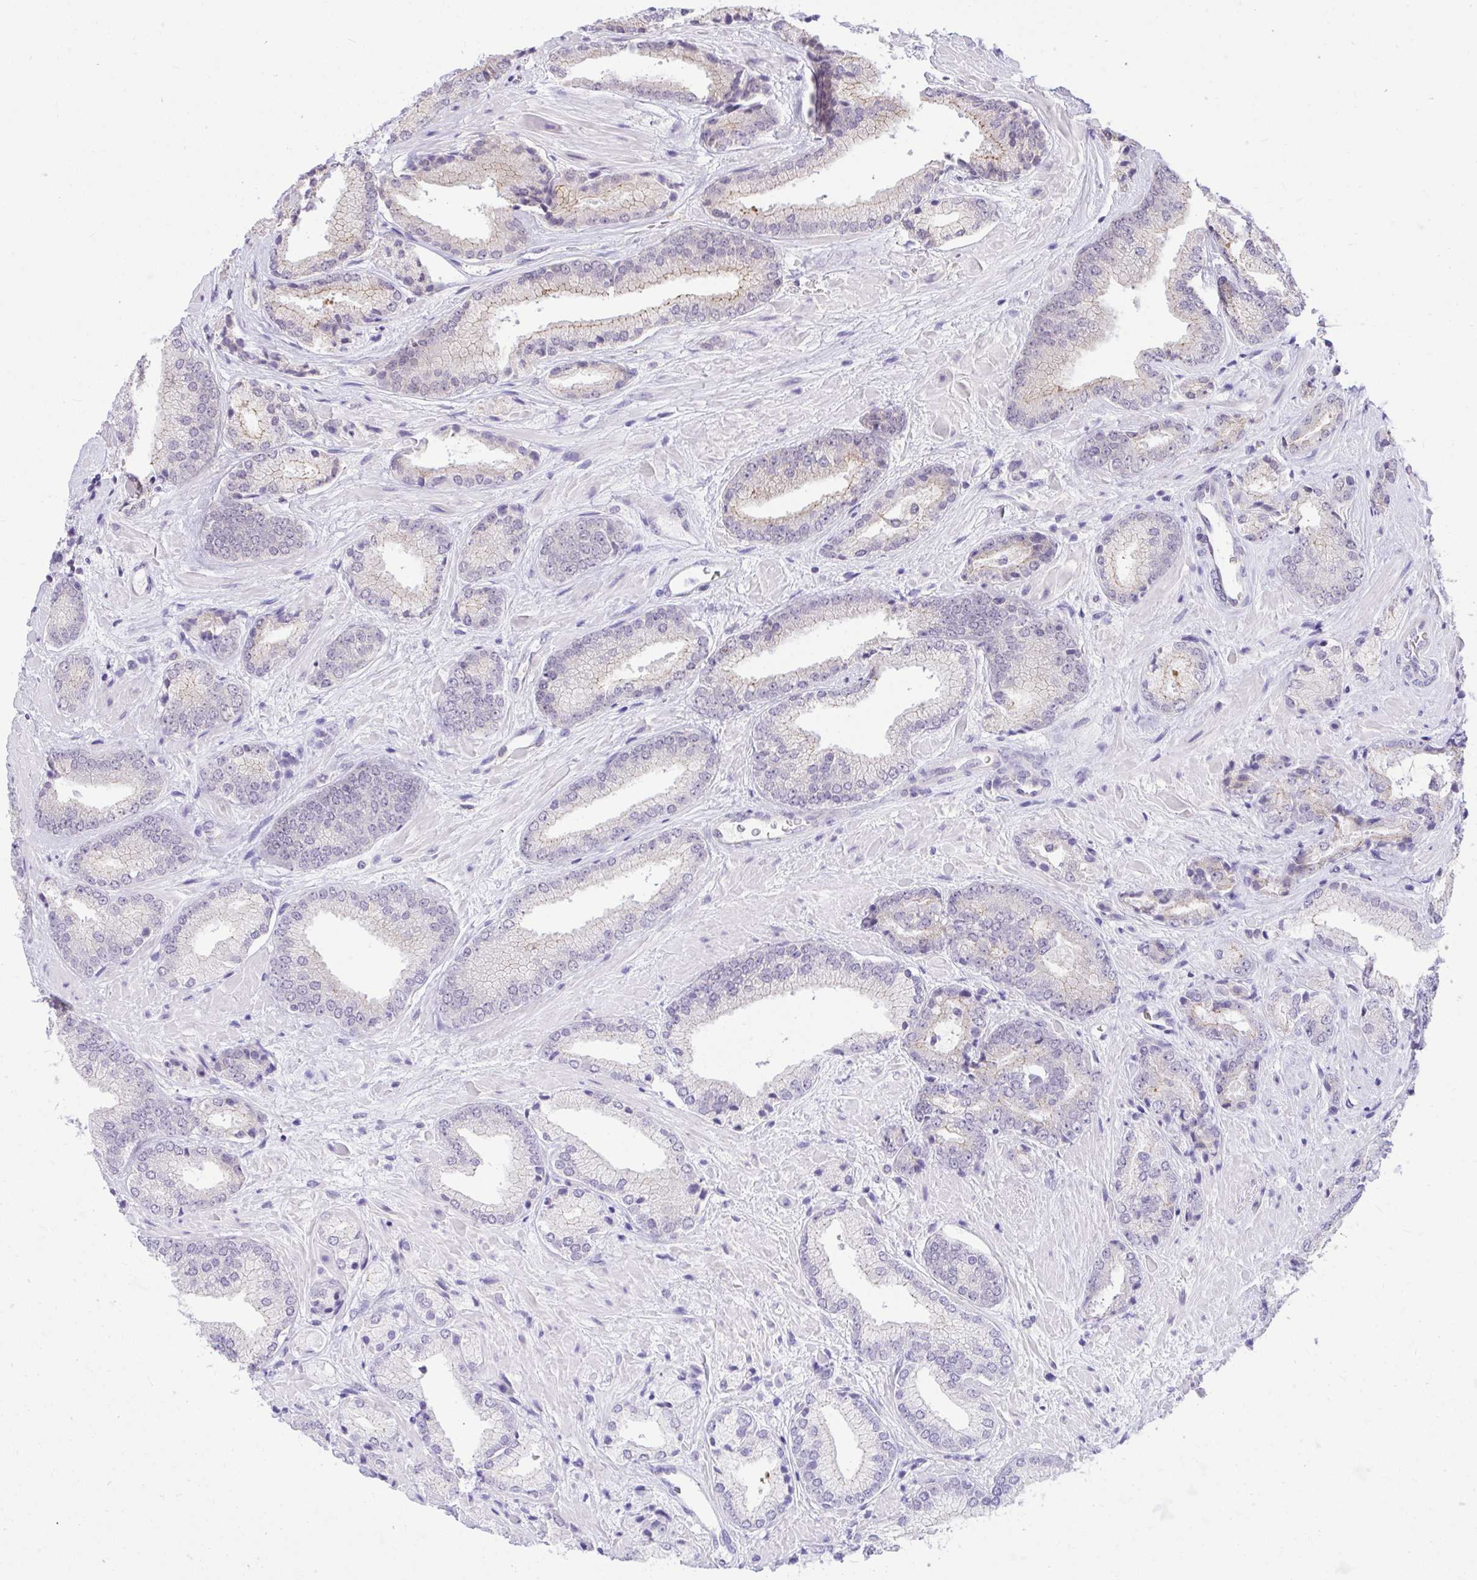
{"staining": {"intensity": "negative", "quantity": "none", "location": "none"}, "tissue": "prostate cancer", "cell_type": "Tumor cells", "image_type": "cancer", "snomed": [{"axis": "morphology", "description": "Adenocarcinoma, High grade"}, {"axis": "topography", "description": "Prostate"}], "caption": "This is a image of immunohistochemistry staining of prostate cancer, which shows no expression in tumor cells.", "gene": "PPP1CA", "patient": {"sex": "male", "age": 56}}